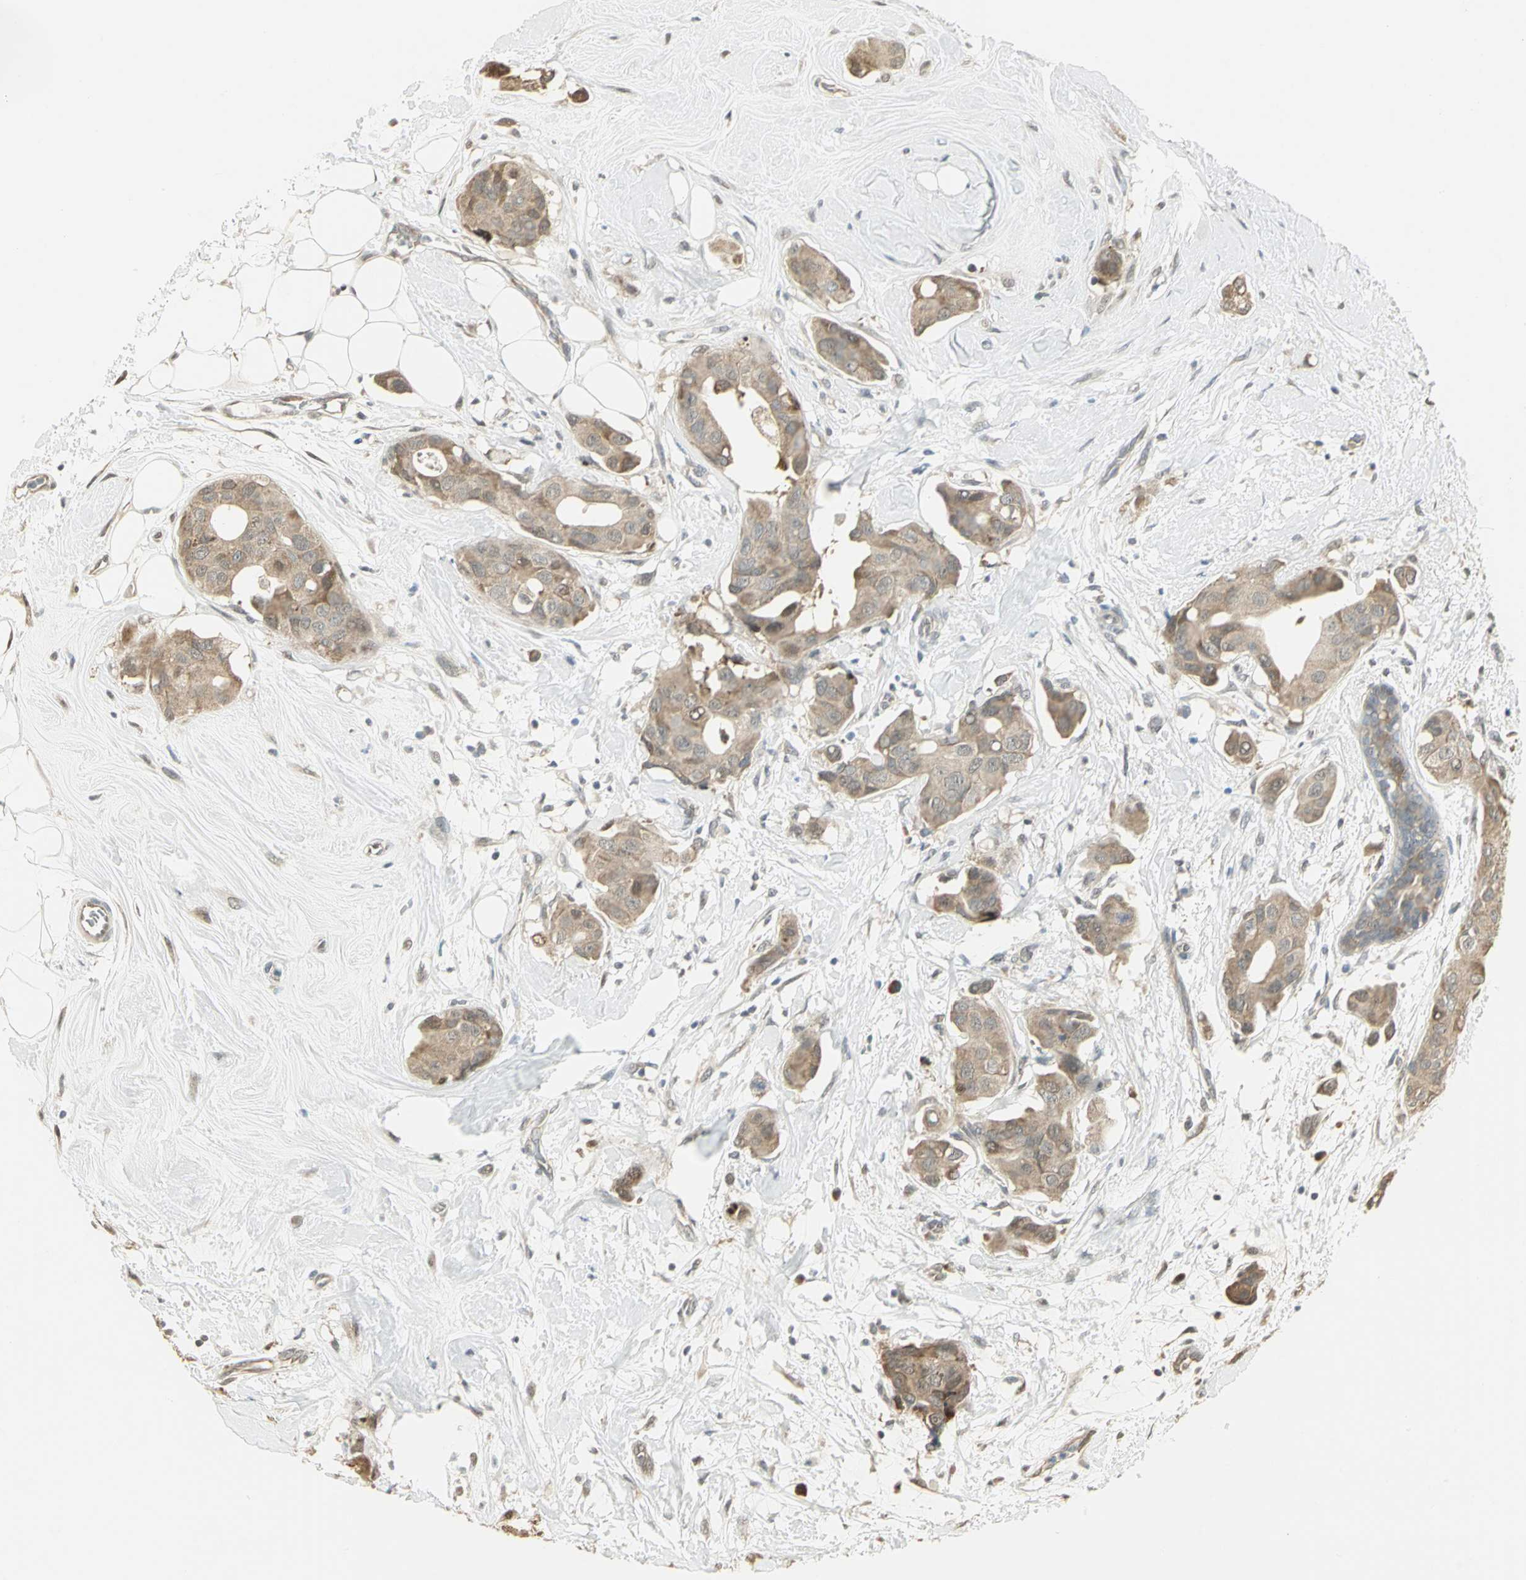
{"staining": {"intensity": "moderate", "quantity": ">75%", "location": "cytoplasmic/membranous"}, "tissue": "breast cancer", "cell_type": "Tumor cells", "image_type": "cancer", "snomed": [{"axis": "morphology", "description": "Duct carcinoma"}, {"axis": "topography", "description": "Breast"}], "caption": "High-power microscopy captured an IHC histopathology image of breast cancer (infiltrating ductal carcinoma), revealing moderate cytoplasmic/membranous positivity in about >75% of tumor cells.", "gene": "PSMC4", "patient": {"sex": "female", "age": 40}}